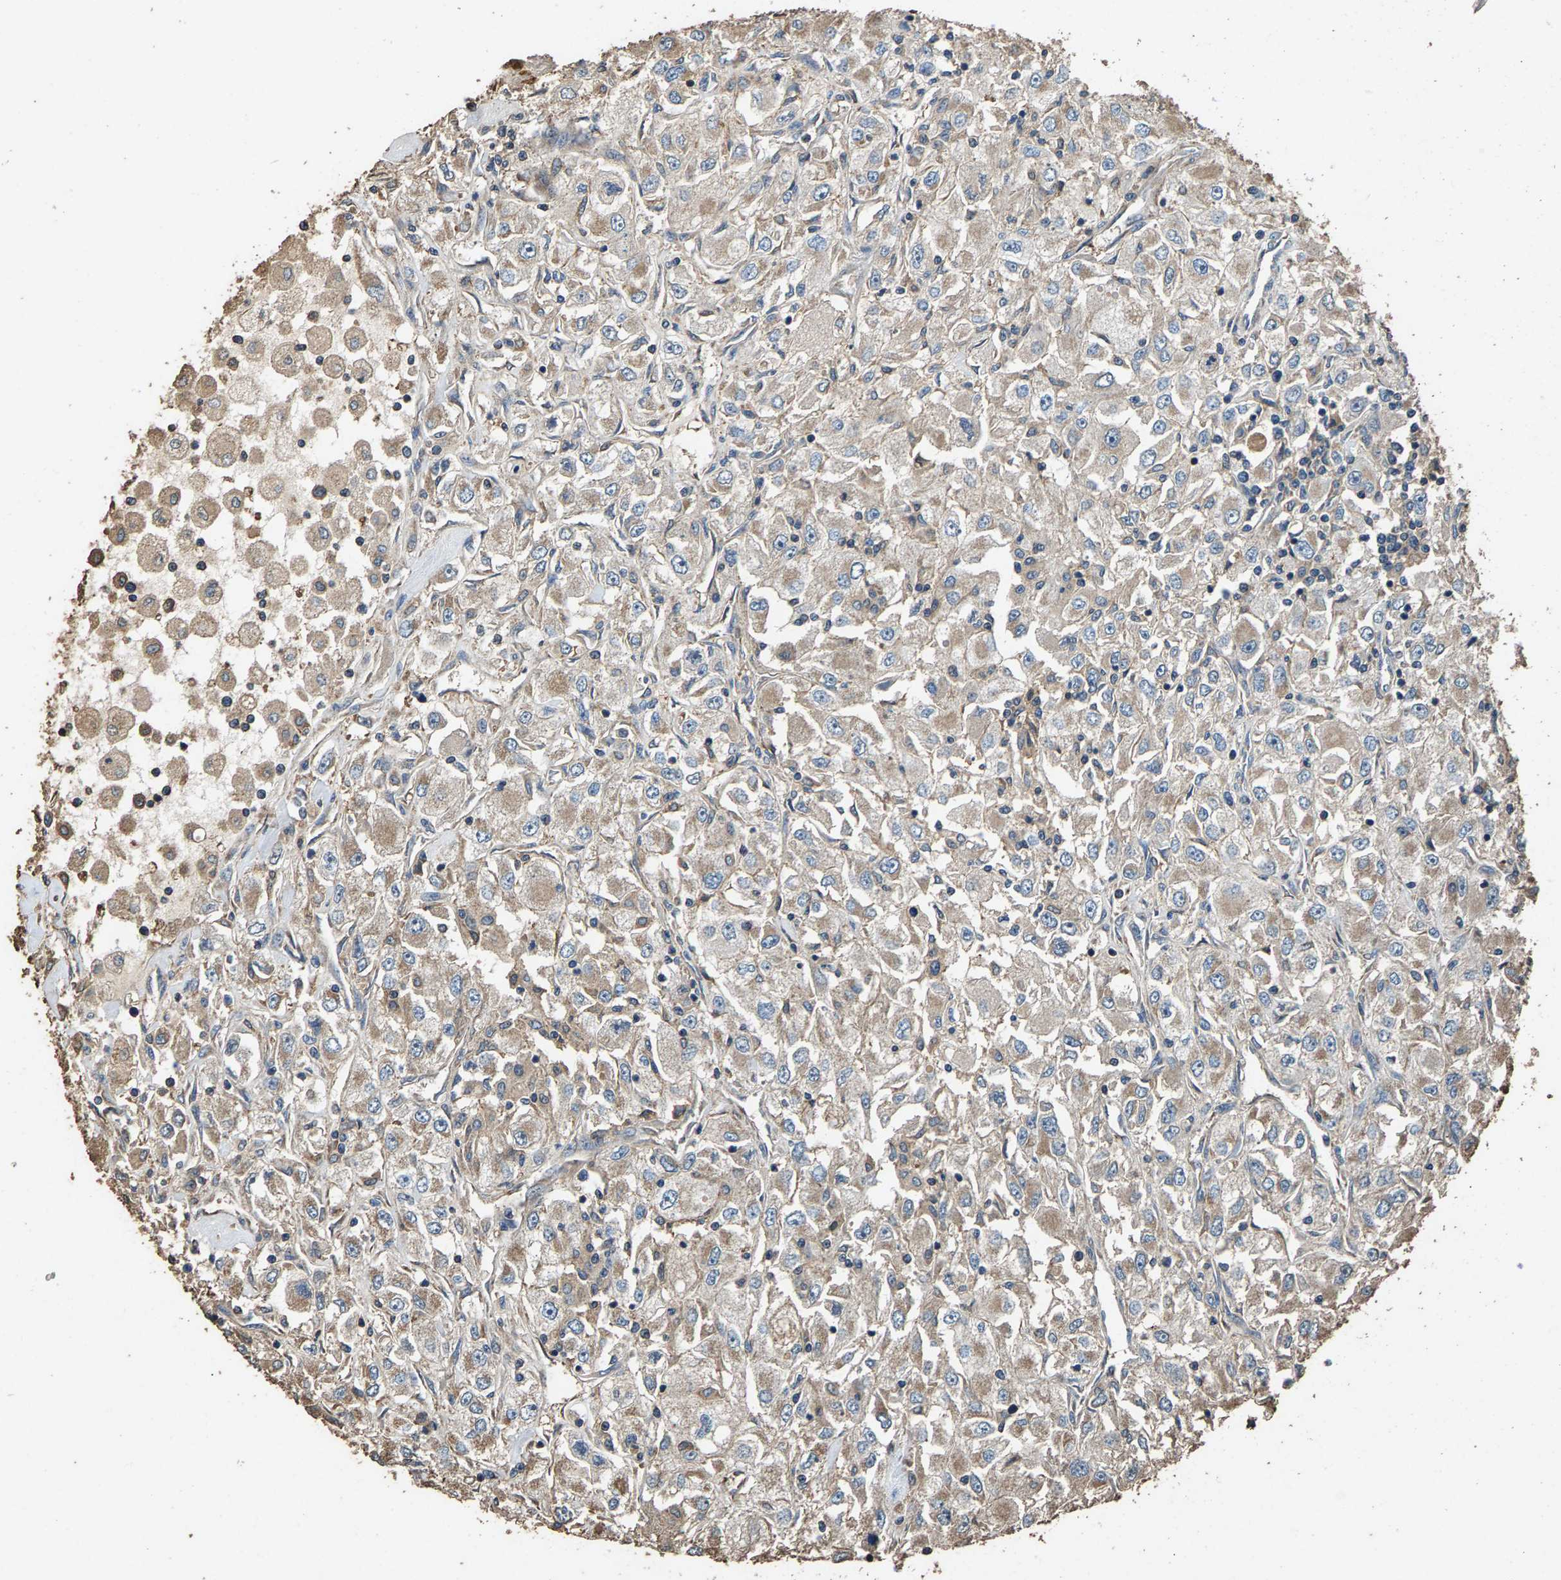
{"staining": {"intensity": "weak", "quantity": "25%-75%", "location": "cytoplasmic/membranous"}, "tissue": "renal cancer", "cell_type": "Tumor cells", "image_type": "cancer", "snomed": [{"axis": "morphology", "description": "Adenocarcinoma, NOS"}, {"axis": "topography", "description": "Kidney"}], "caption": "This photomicrograph displays renal cancer (adenocarcinoma) stained with immunohistochemistry (IHC) to label a protein in brown. The cytoplasmic/membranous of tumor cells show weak positivity for the protein. Nuclei are counter-stained blue.", "gene": "MRPL27", "patient": {"sex": "female", "age": 52}}